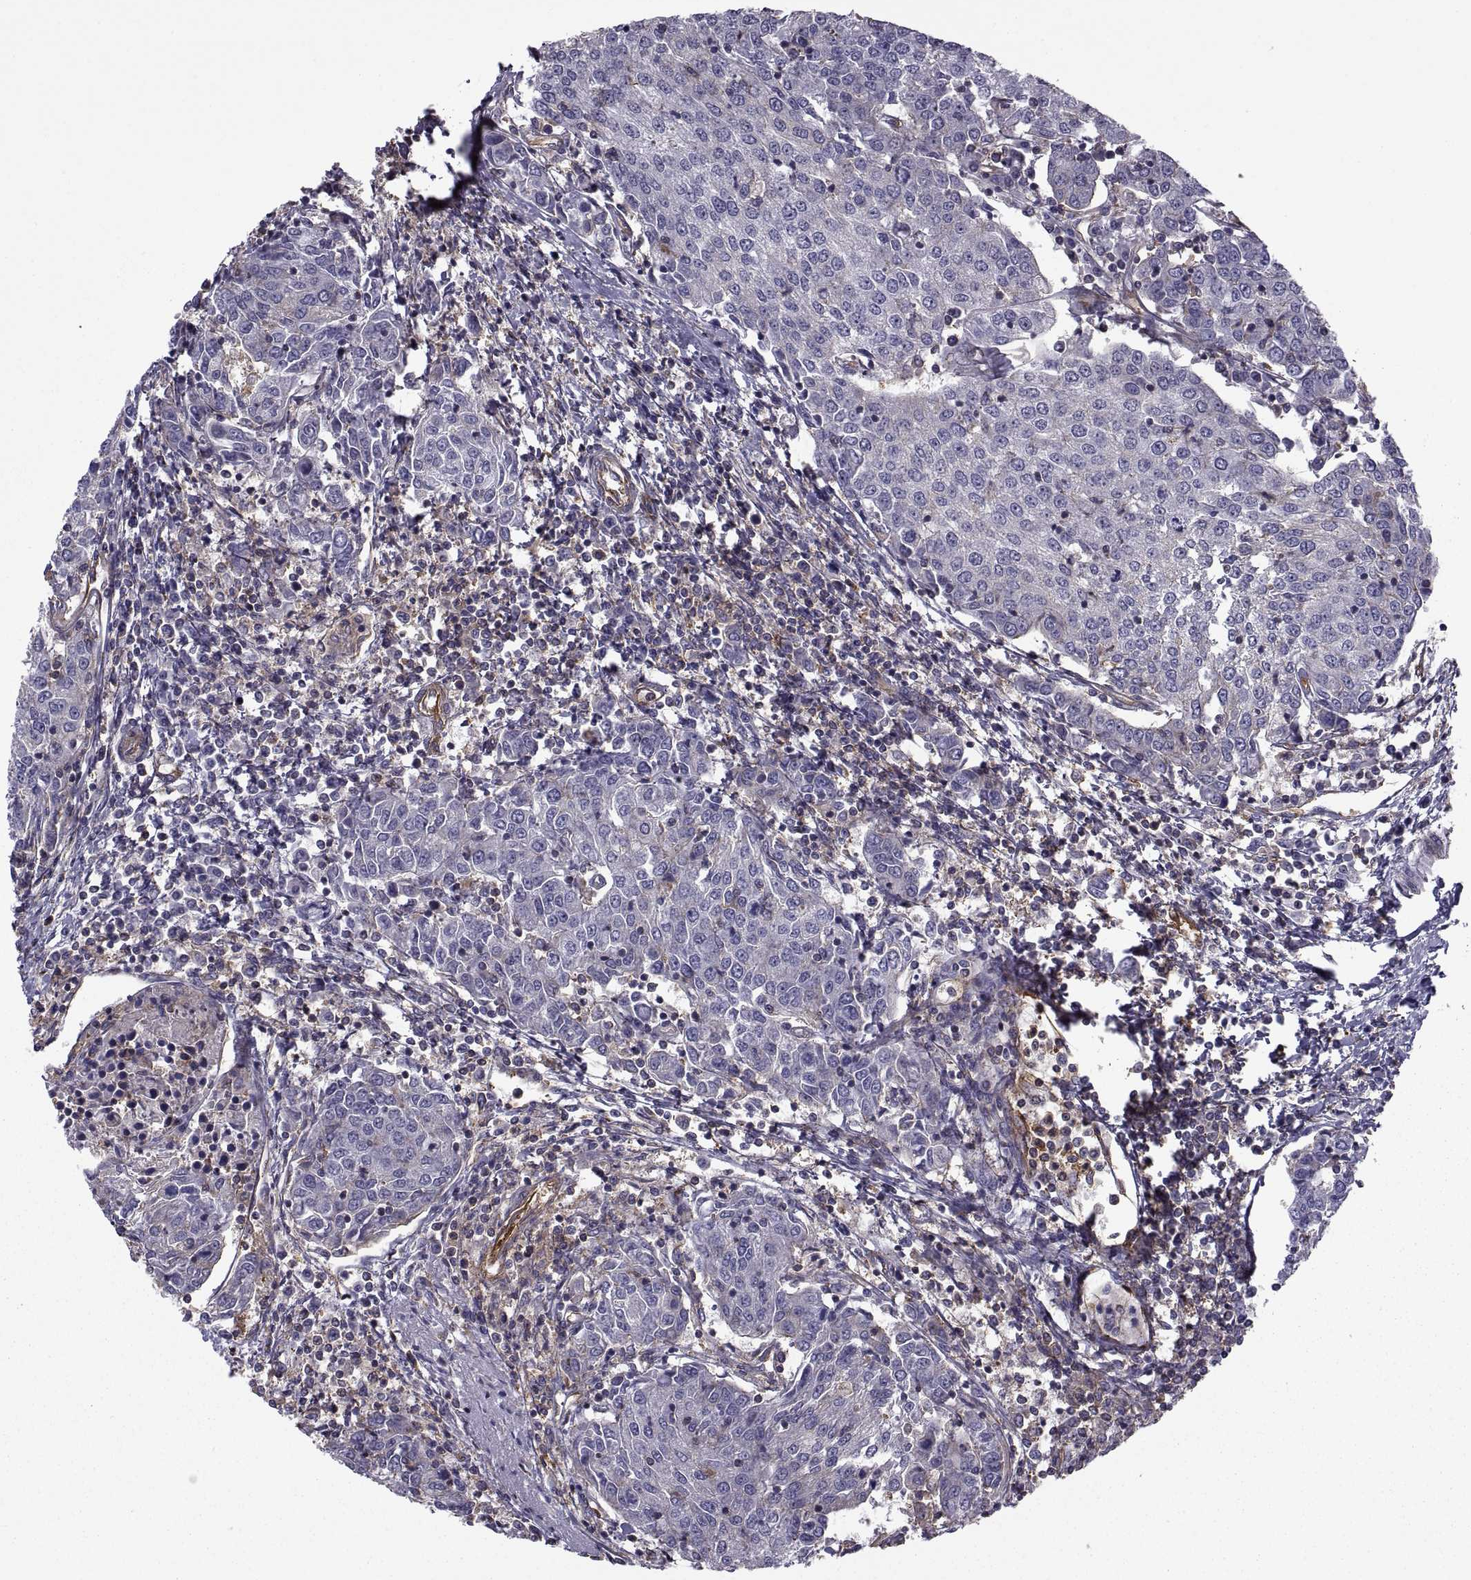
{"staining": {"intensity": "negative", "quantity": "none", "location": "none"}, "tissue": "urothelial cancer", "cell_type": "Tumor cells", "image_type": "cancer", "snomed": [{"axis": "morphology", "description": "Urothelial carcinoma, High grade"}, {"axis": "topography", "description": "Urinary bladder"}], "caption": "The immunohistochemistry (IHC) image has no significant positivity in tumor cells of urothelial cancer tissue.", "gene": "MYH9", "patient": {"sex": "female", "age": 85}}